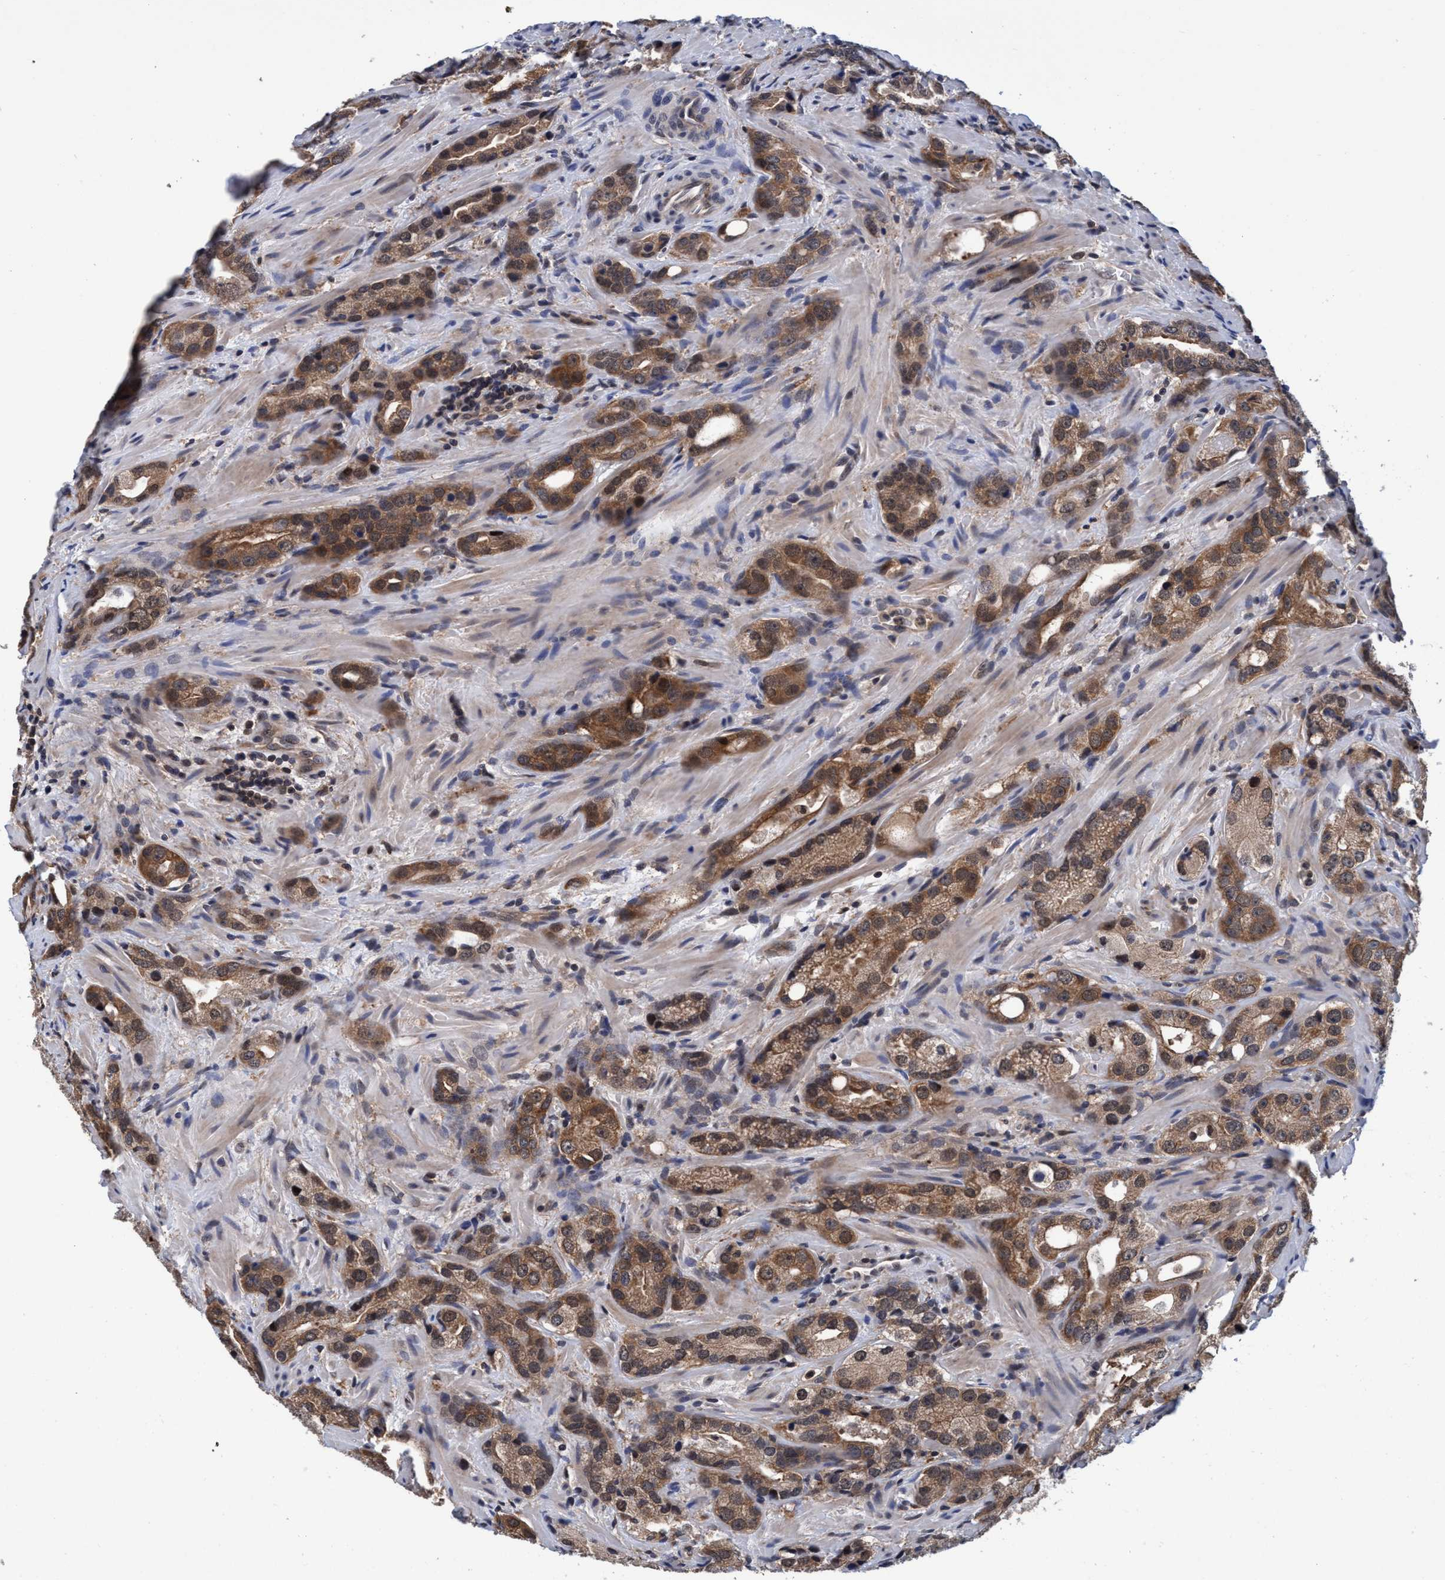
{"staining": {"intensity": "moderate", "quantity": ">75%", "location": "cytoplasmic/membranous,nuclear"}, "tissue": "prostate cancer", "cell_type": "Tumor cells", "image_type": "cancer", "snomed": [{"axis": "morphology", "description": "Adenocarcinoma, High grade"}, {"axis": "topography", "description": "Prostate"}], "caption": "Moderate cytoplasmic/membranous and nuclear protein positivity is present in about >75% of tumor cells in high-grade adenocarcinoma (prostate).", "gene": "PSMD12", "patient": {"sex": "male", "age": 63}}